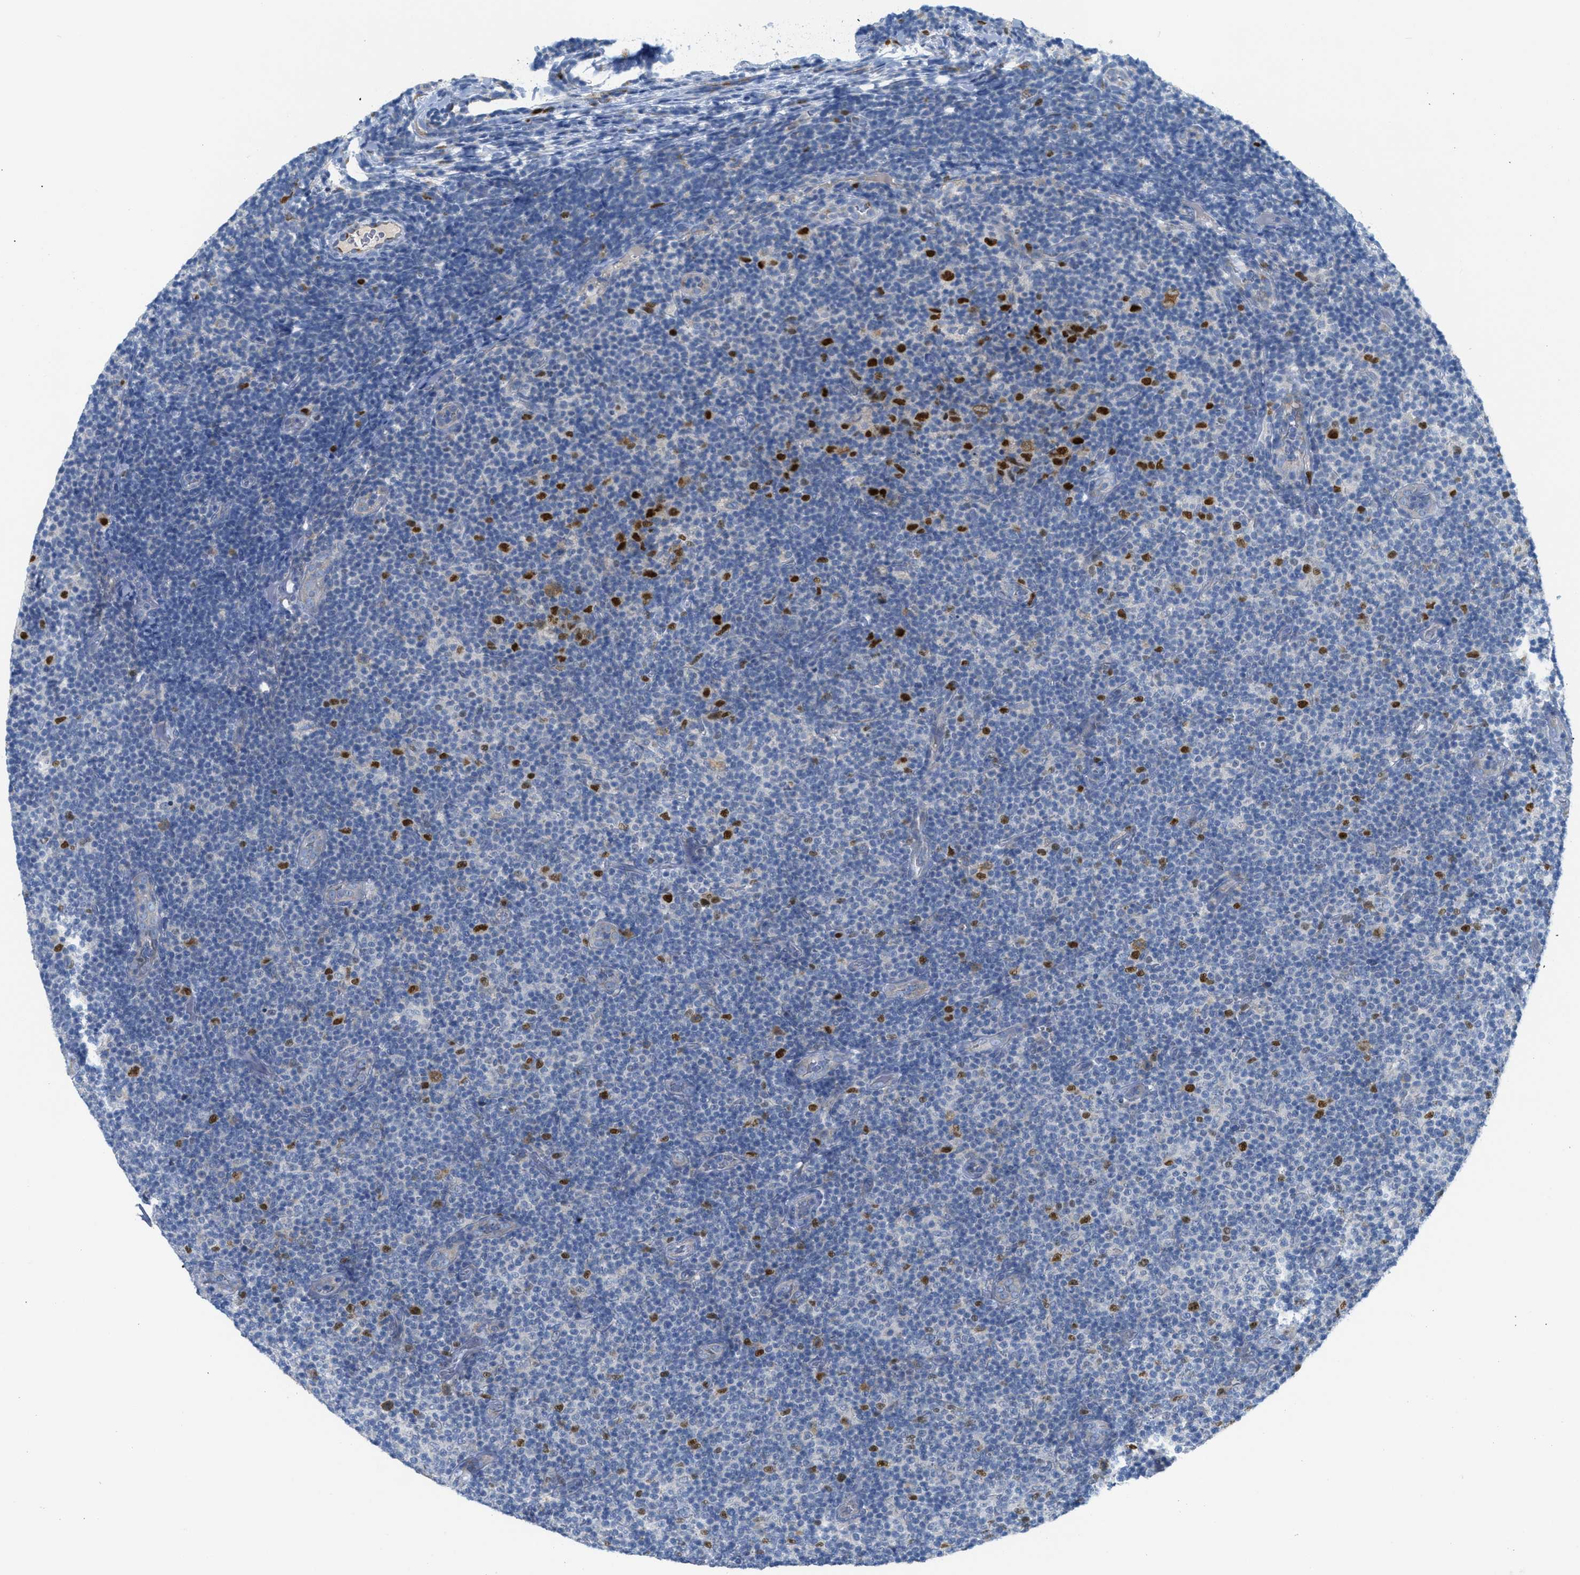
{"staining": {"intensity": "negative", "quantity": "none", "location": "none"}, "tissue": "lymphoma", "cell_type": "Tumor cells", "image_type": "cancer", "snomed": [{"axis": "morphology", "description": "Malignant lymphoma, non-Hodgkin's type, Low grade"}, {"axis": "topography", "description": "Lymph node"}], "caption": "DAB (3,3'-diaminobenzidine) immunohistochemical staining of low-grade malignant lymphoma, non-Hodgkin's type exhibits no significant positivity in tumor cells. (IHC, brightfield microscopy, high magnification).", "gene": "ORC6", "patient": {"sex": "male", "age": 83}}